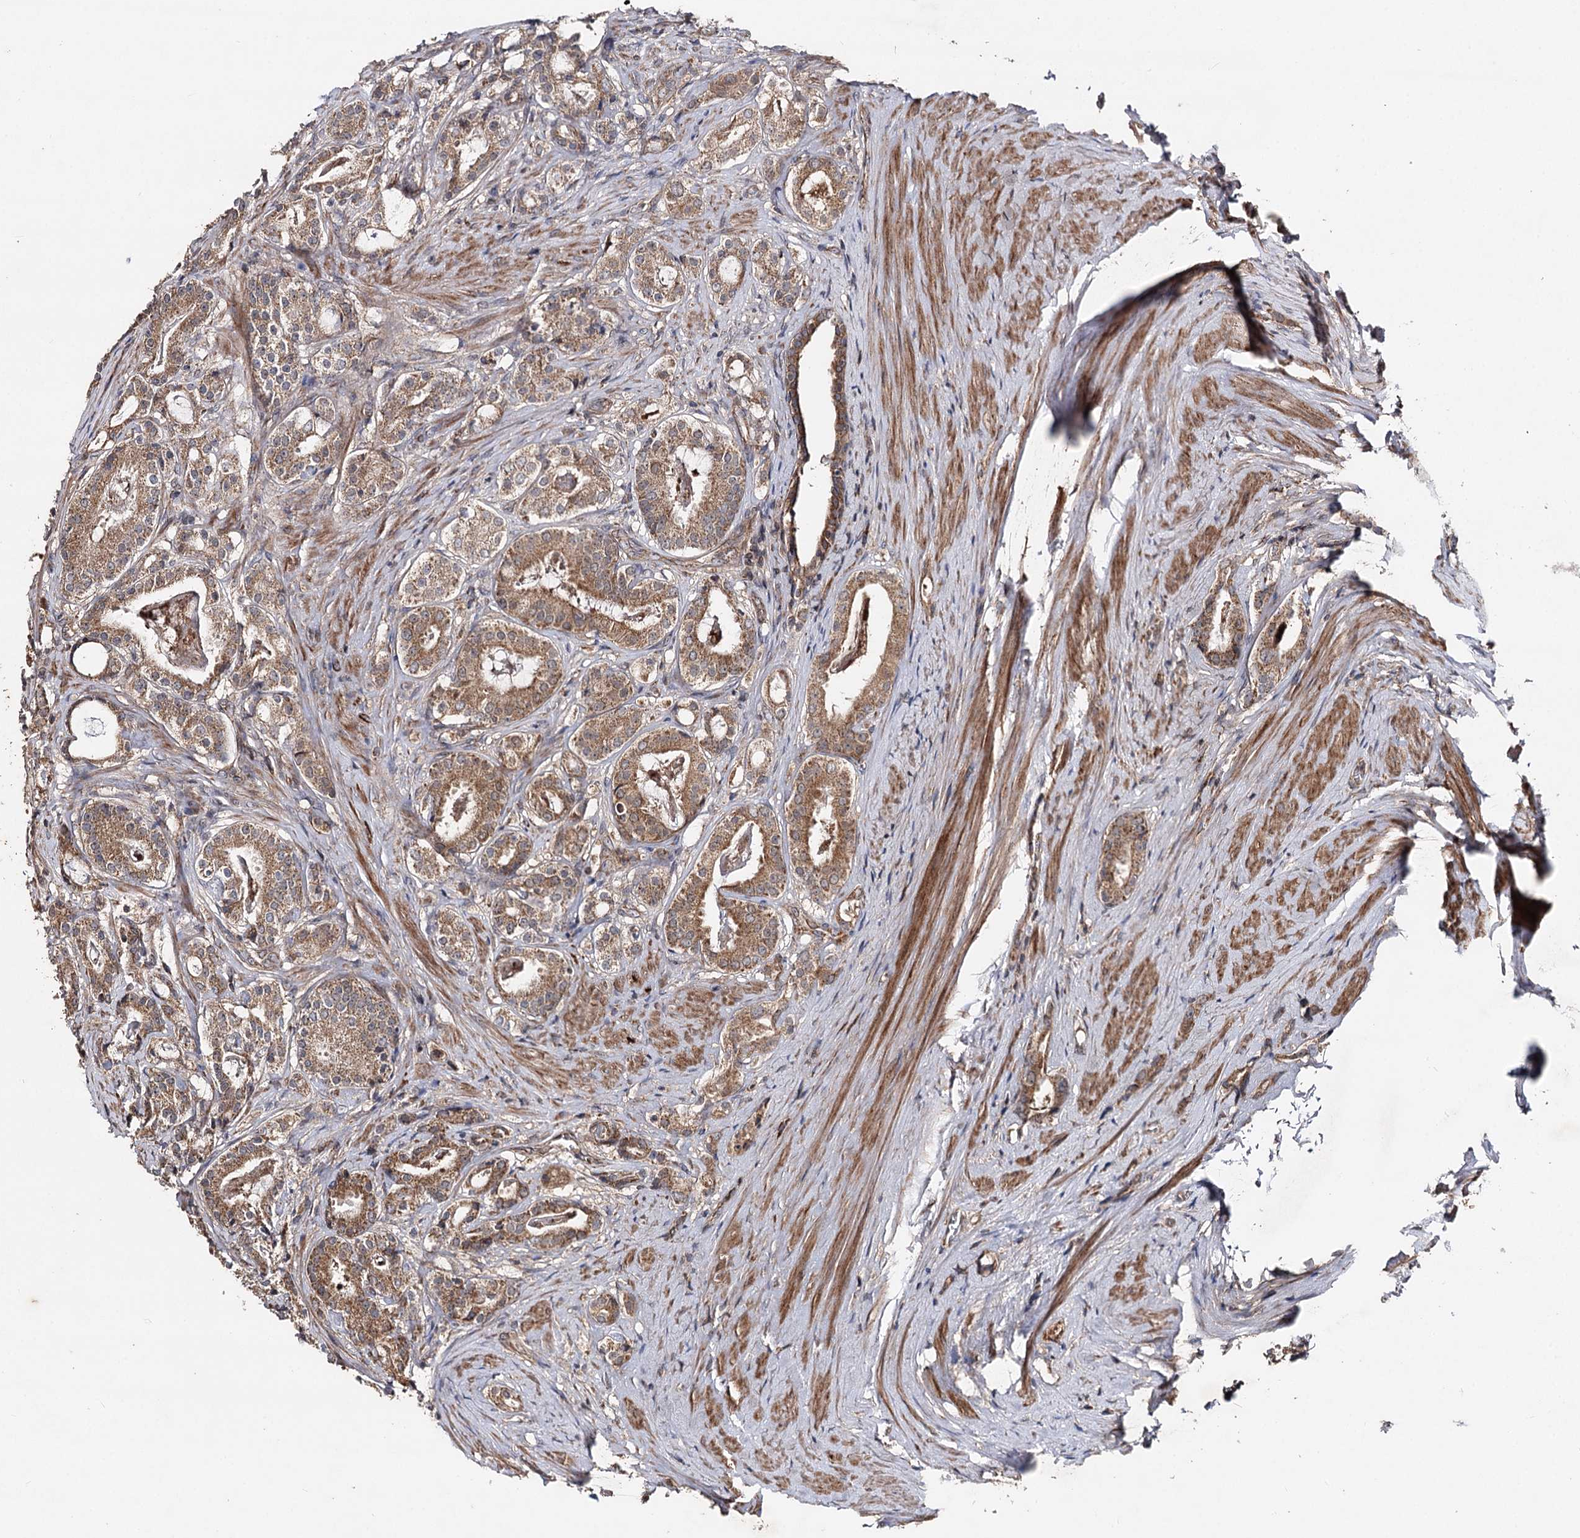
{"staining": {"intensity": "moderate", "quantity": ">75%", "location": "cytoplasmic/membranous"}, "tissue": "prostate cancer", "cell_type": "Tumor cells", "image_type": "cancer", "snomed": [{"axis": "morphology", "description": "Adenocarcinoma, High grade"}, {"axis": "topography", "description": "Prostate"}], "caption": "The immunohistochemical stain shows moderate cytoplasmic/membranous expression in tumor cells of prostate cancer tissue.", "gene": "MINDY3", "patient": {"sex": "male", "age": 63}}